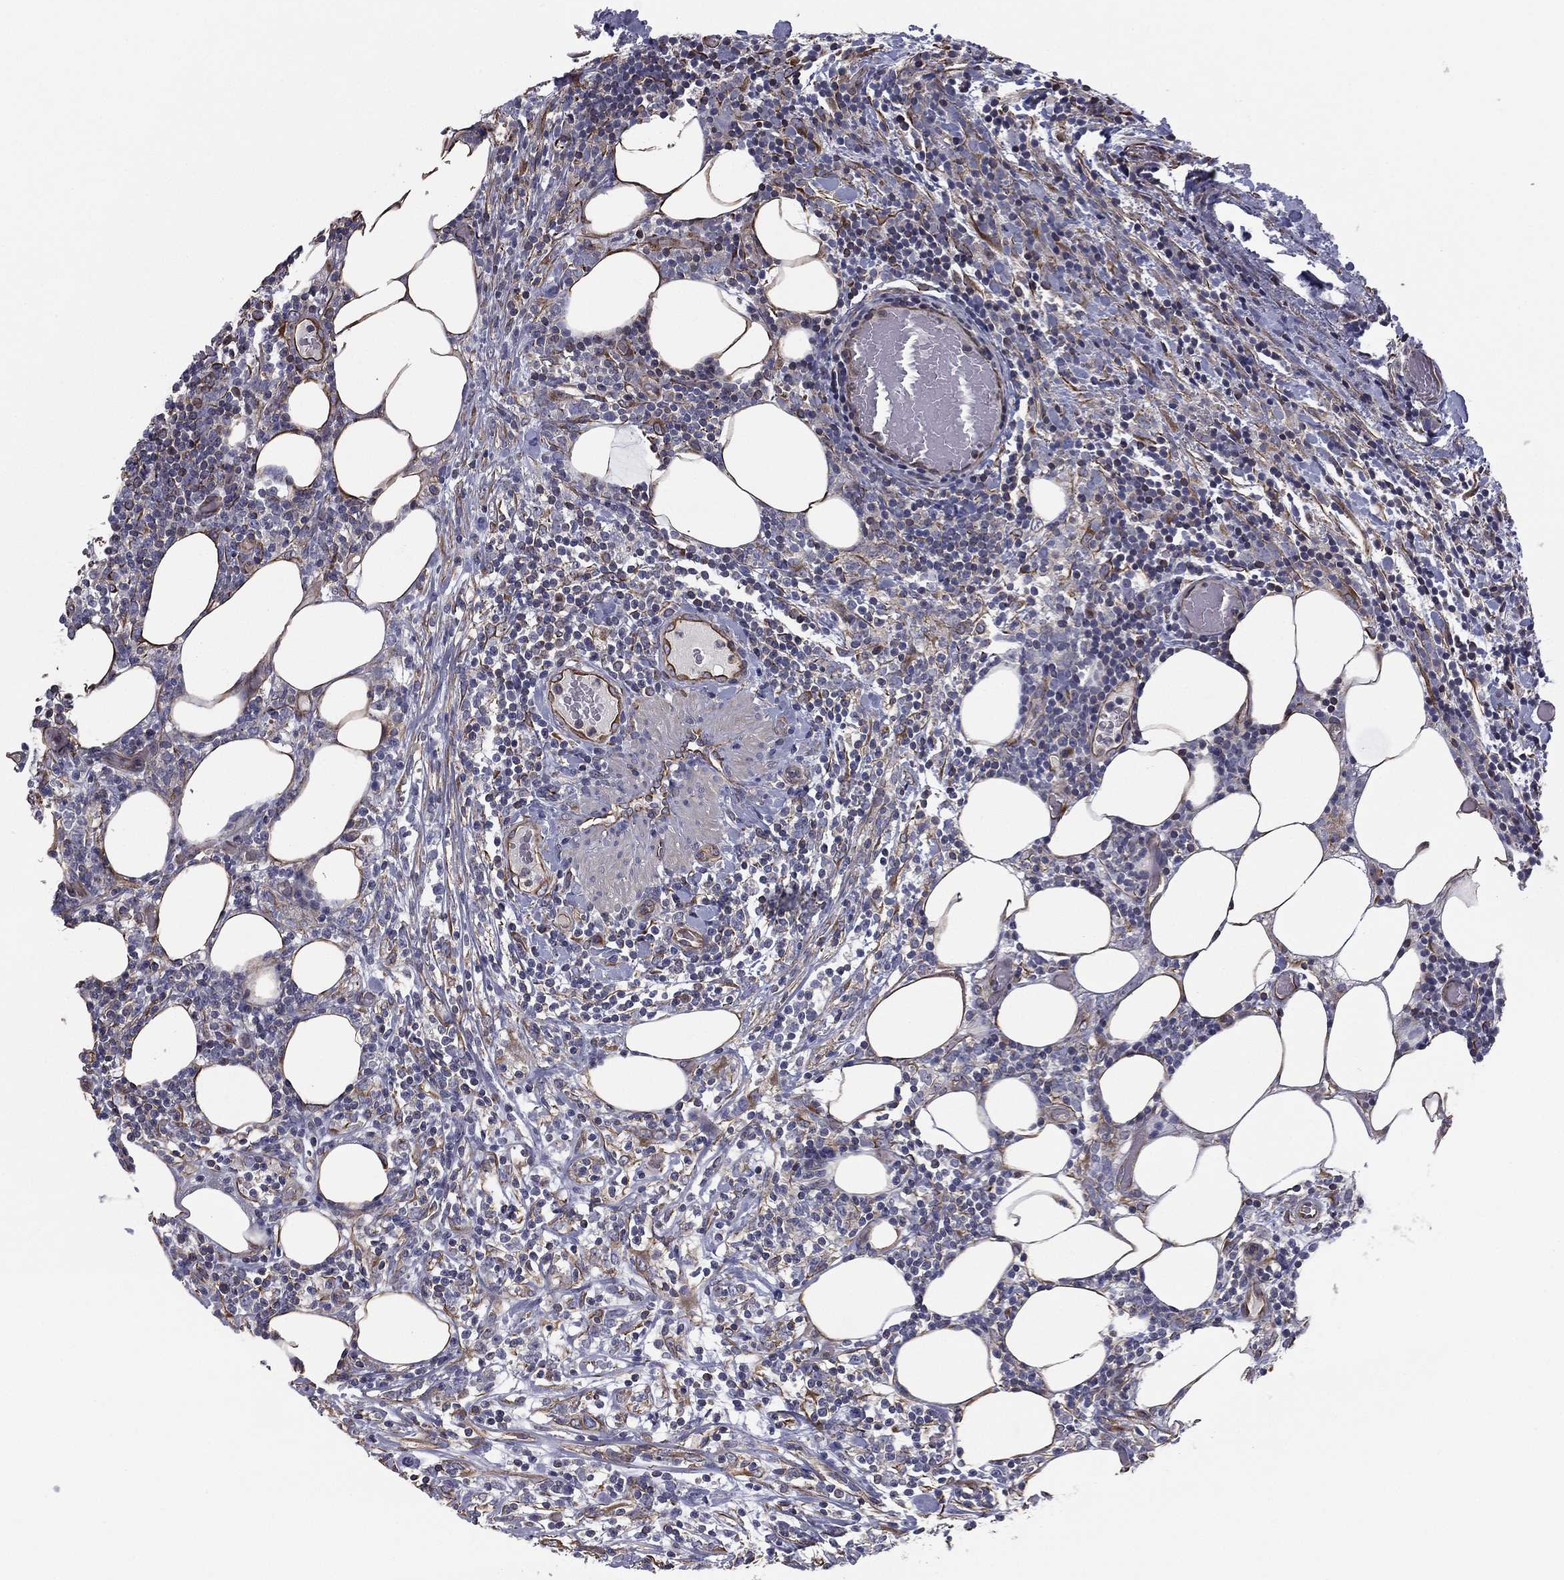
{"staining": {"intensity": "negative", "quantity": "none", "location": "none"}, "tissue": "lymphoma", "cell_type": "Tumor cells", "image_type": "cancer", "snomed": [{"axis": "morphology", "description": "Malignant lymphoma, non-Hodgkin's type, High grade"}, {"axis": "topography", "description": "Lymph node"}], "caption": "This is an IHC micrograph of lymphoma. There is no expression in tumor cells.", "gene": "SCUBE1", "patient": {"sex": "female", "age": 84}}